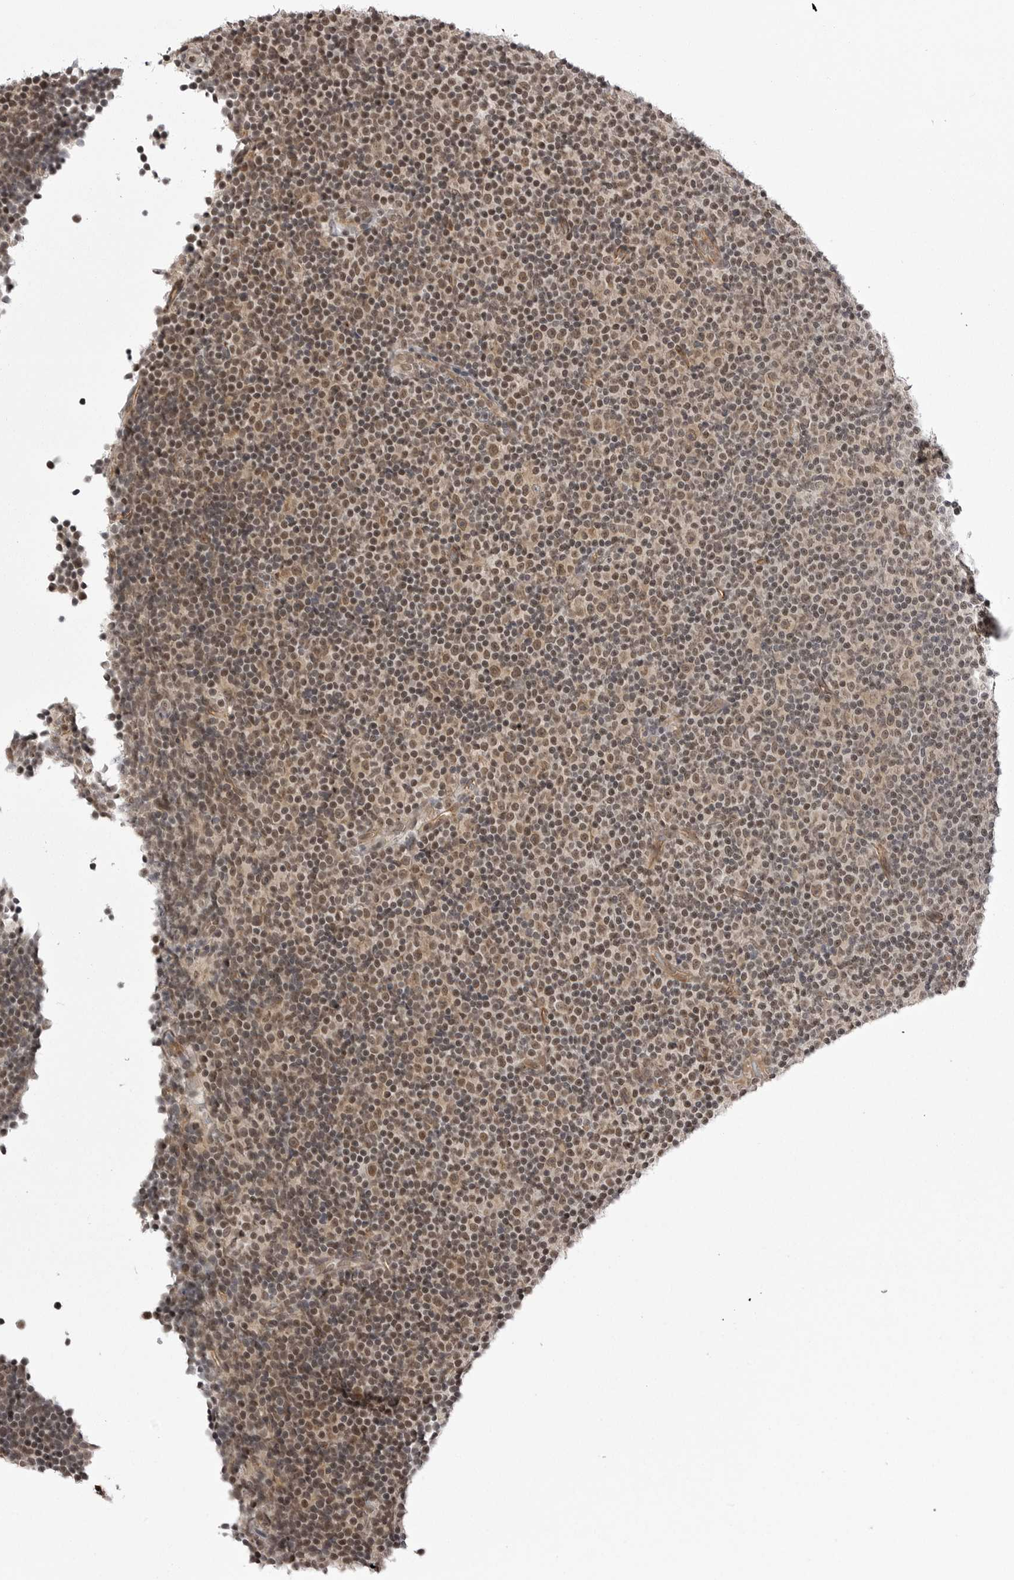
{"staining": {"intensity": "moderate", "quantity": "25%-75%", "location": "nuclear"}, "tissue": "lymphoma", "cell_type": "Tumor cells", "image_type": "cancer", "snomed": [{"axis": "morphology", "description": "Malignant lymphoma, non-Hodgkin's type, Low grade"}, {"axis": "topography", "description": "Lymph node"}], "caption": "Approximately 25%-75% of tumor cells in human lymphoma display moderate nuclear protein positivity as visualized by brown immunohistochemical staining.", "gene": "SORBS1", "patient": {"sex": "female", "age": 67}}